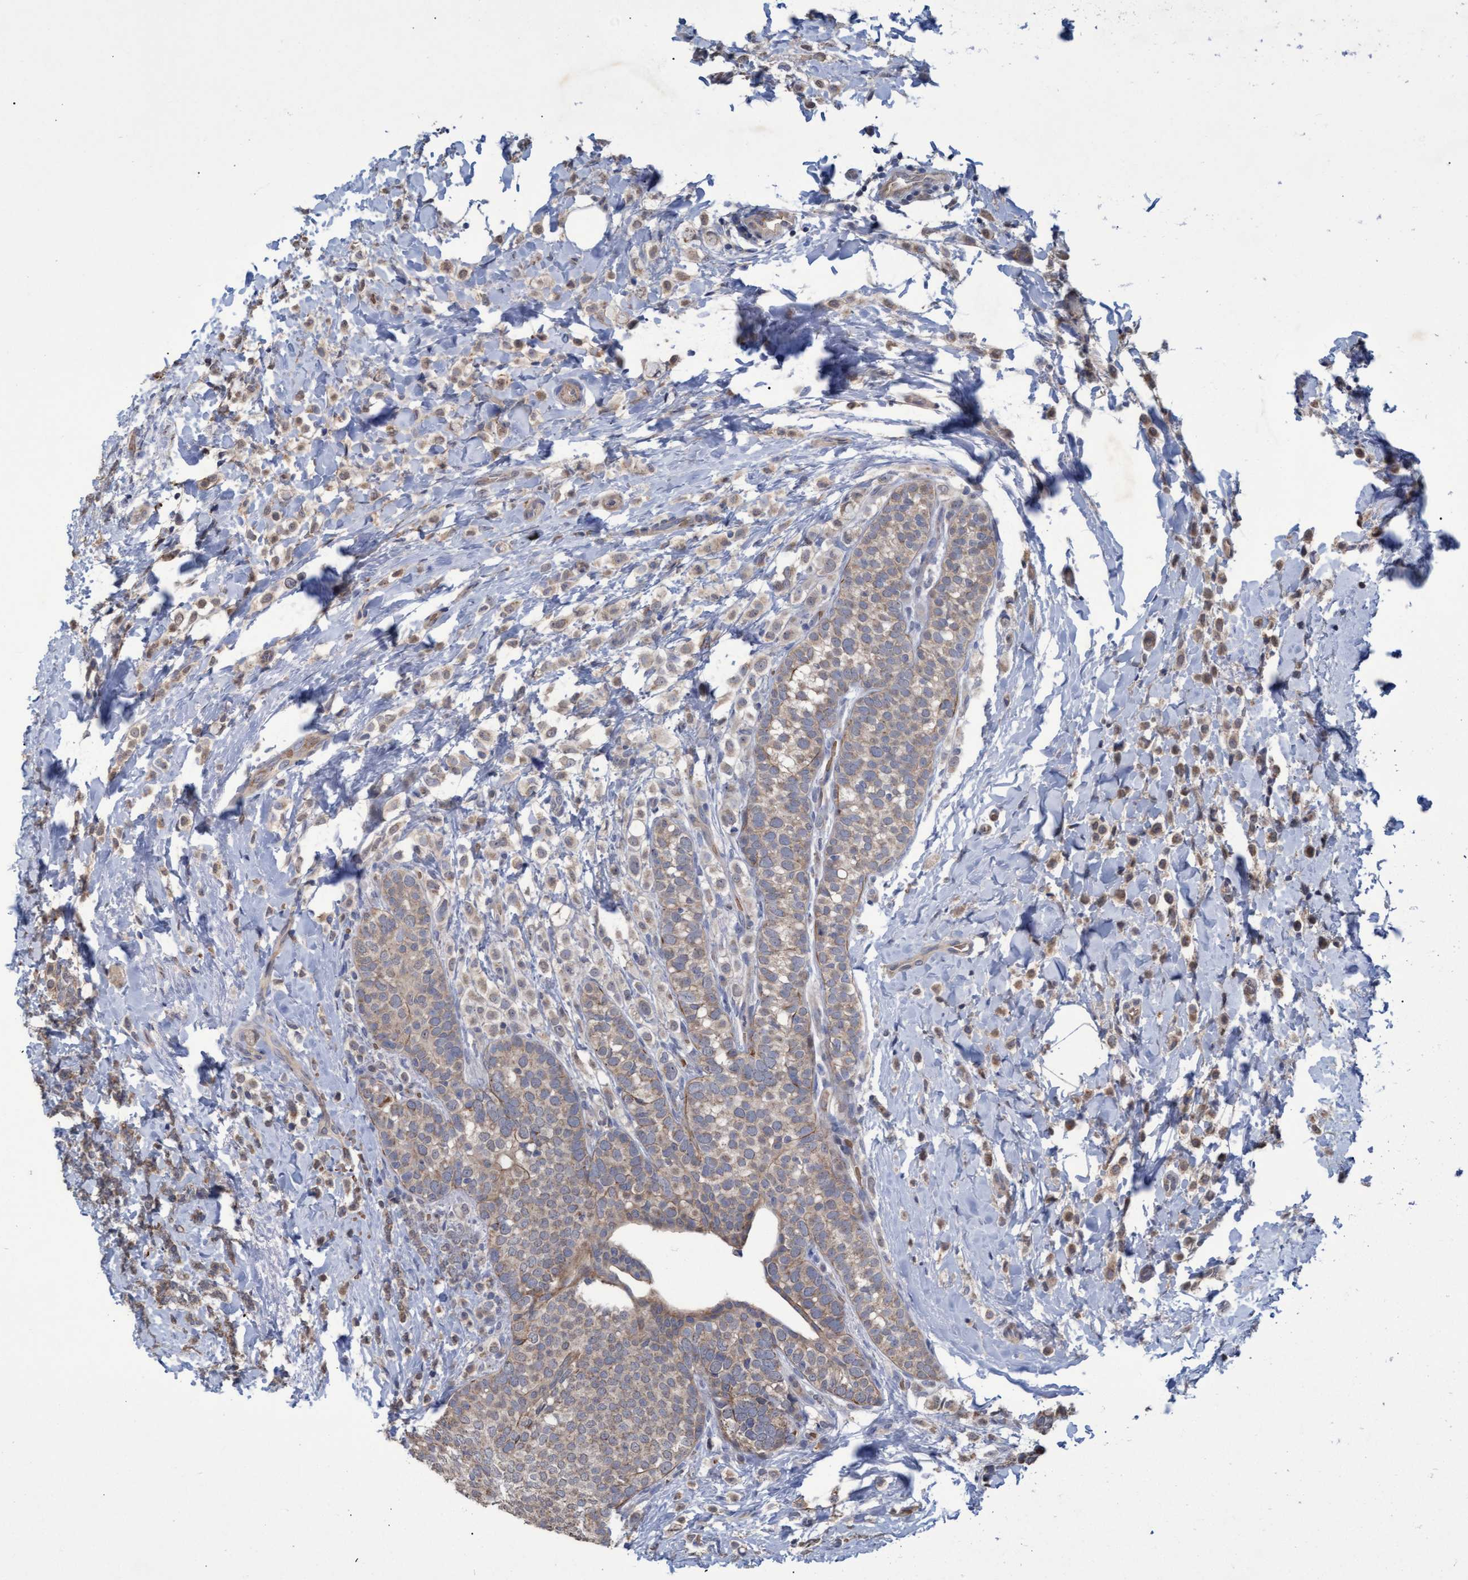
{"staining": {"intensity": "weak", "quantity": ">75%", "location": "cytoplasmic/membranous"}, "tissue": "breast cancer", "cell_type": "Tumor cells", "image_type": "cancer", "snomed": [{"axis": "morphology", "description": "Lobular carcinoma"}, {"axis": "topography", "description": "Breast"}], "caption": "The histopathology image reveals staining of lobular carcinoma (breast), revealing weak cytoplasmic/membranous protein positivity (brown color) within tumor cells.", "gene": "NAA15", "patient": {"sex": "female", "age": 50}}